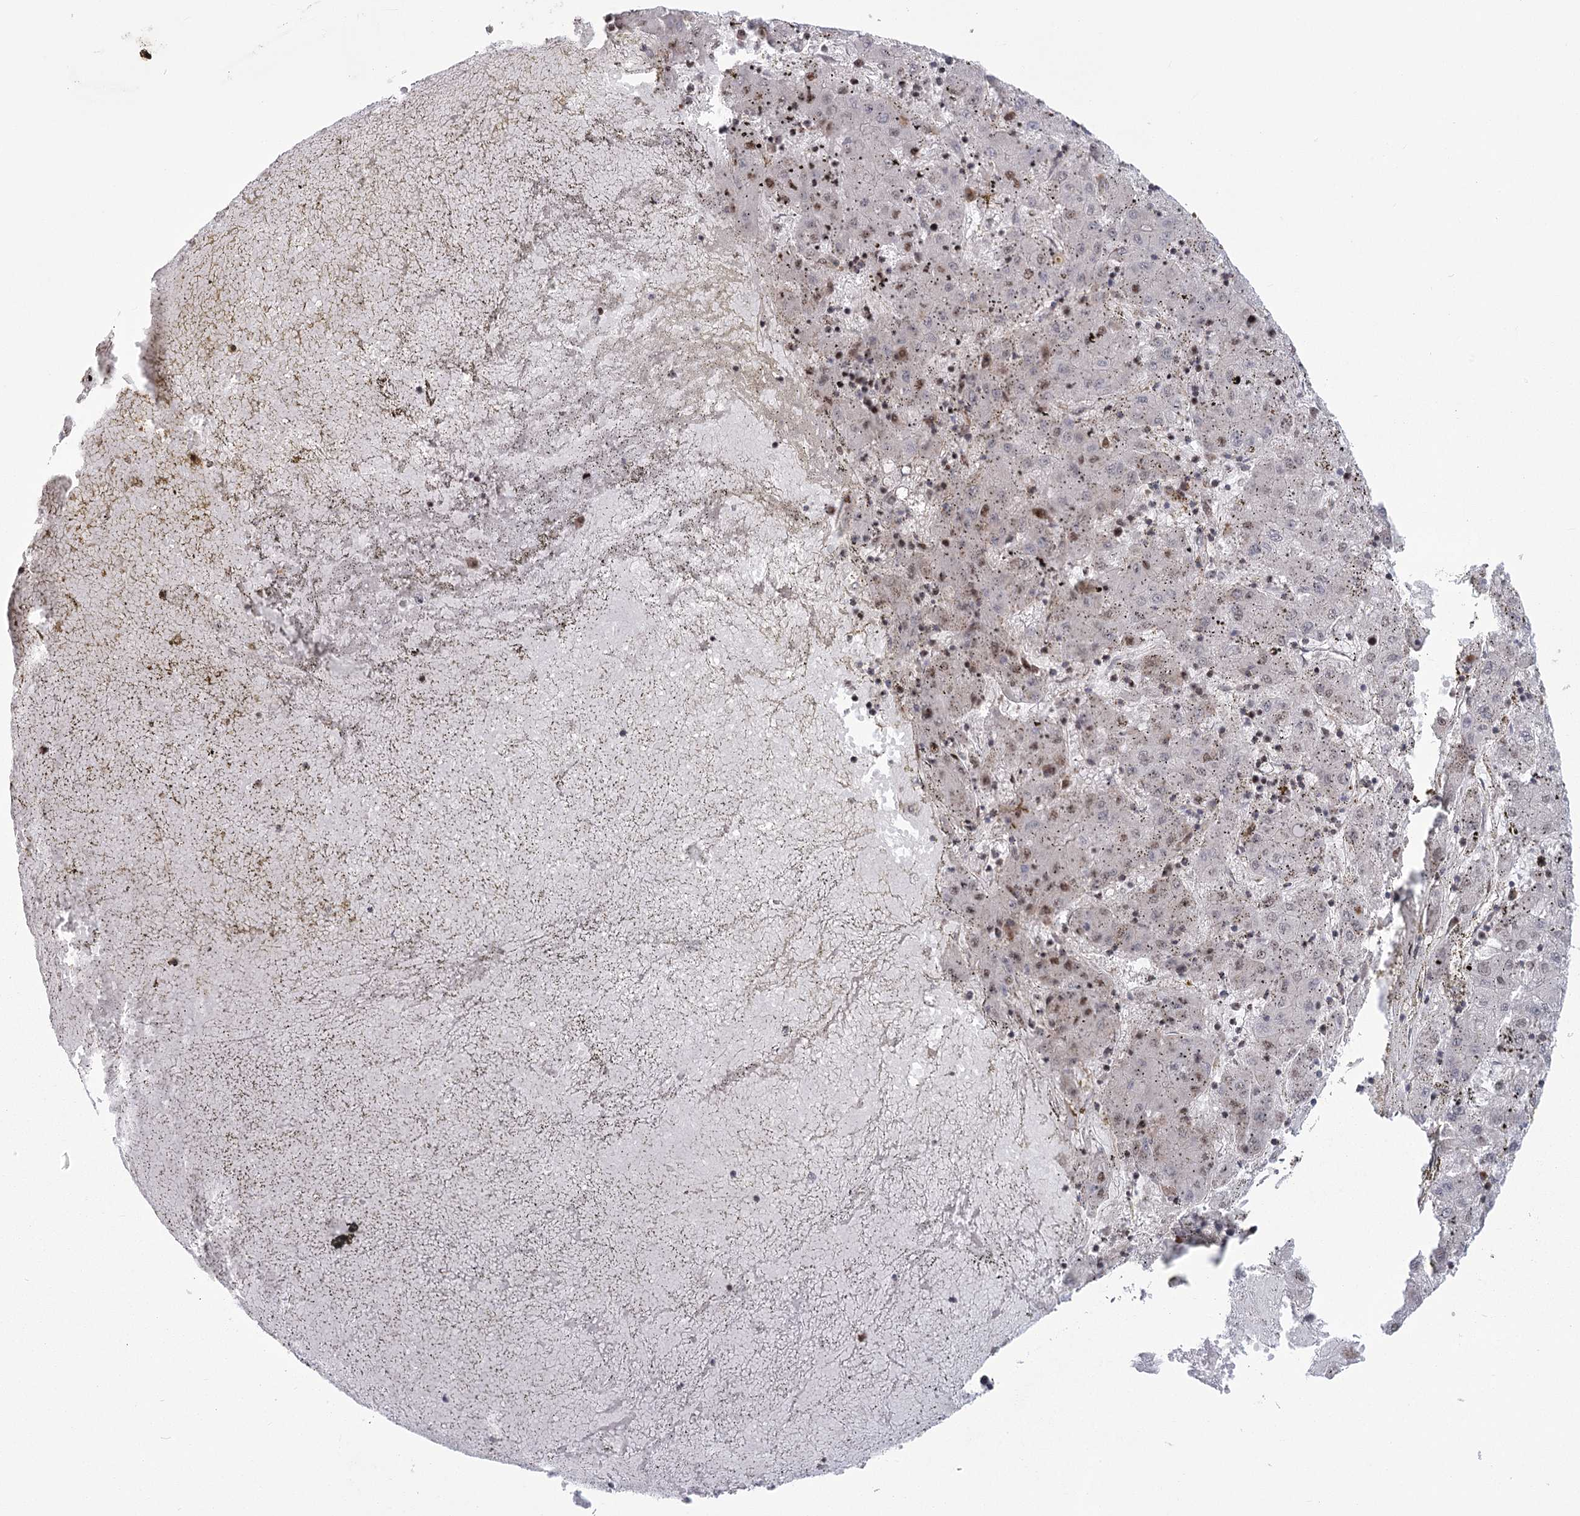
{"staining": {"intensity": "moderate", "quantity": "<25%", "location": "nuclear"}, "tissue": "liver cancer", "cell_type": "Tumor cells", "image_type": "cancer", "snomed": [{"axis": "morphology", "description": "Carcinoma, Hepatocellular, NOS"}, {"axis": "topography", "description": "Liver"}], "caption": "Moderate nuclear expression for a protein is identified in about <25% of tumor cells of liver cancer (hepatocellular carcinoma) using immunohistochemistry (IHC).", "gene": "PARM1", "patient": {"sex": "male", "age": 72}}